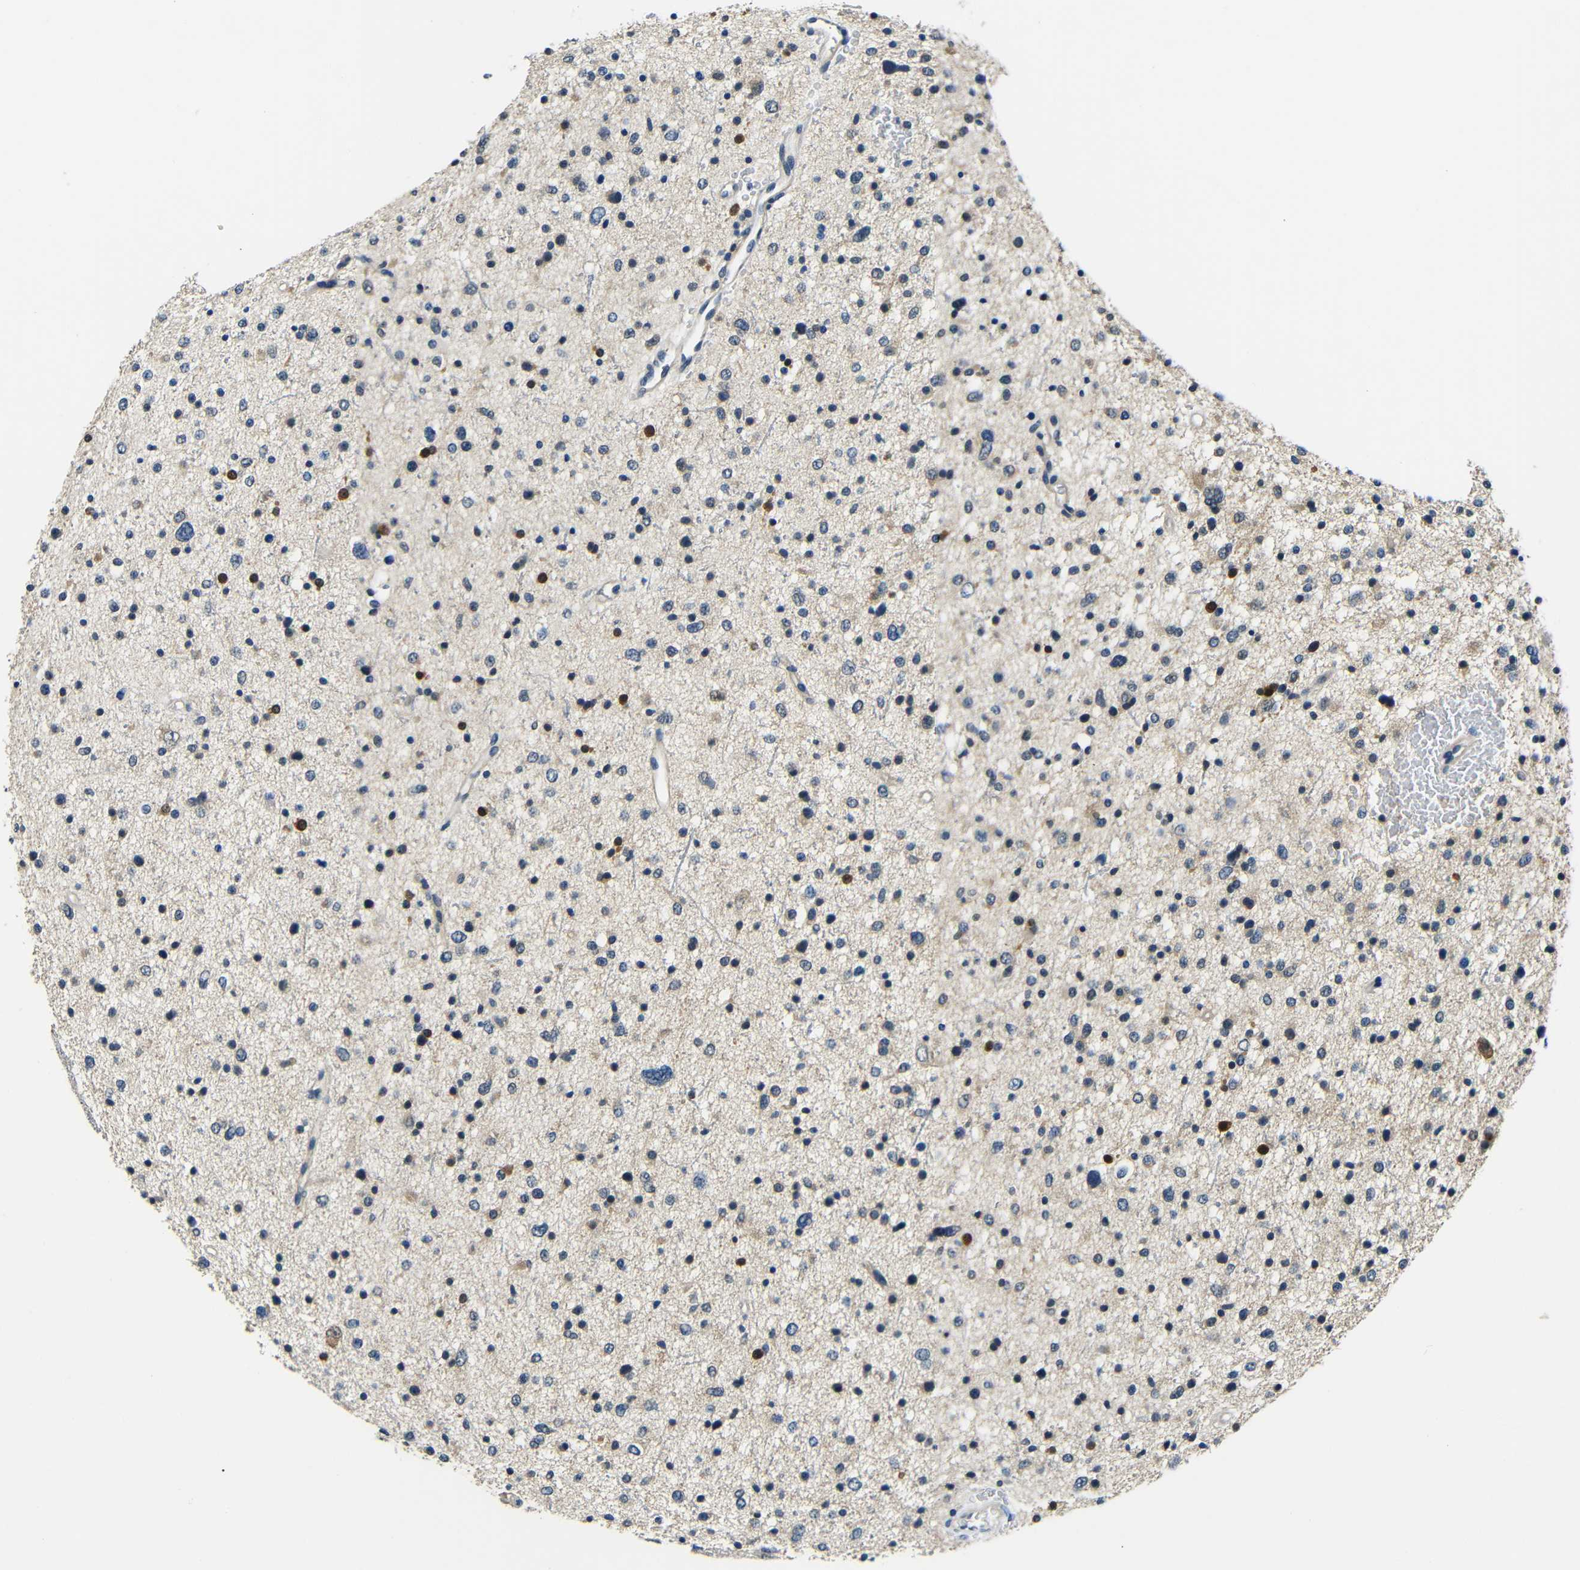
{"staining": {"intensity": "weak", "quantity": "<25%", "location": "cytoplasmic/membranous,nuclear"}, "tissue": "glioma", "cell_type": "Tumor cells", "image_type": "cancer", "snomed": [{"axis": "morphology", "description": "Glioma, malignant, Low grade"}, {"axis": "topography", "description": "Brain"}], "caption": "IHC of human low-grade glioma (malignant) exhibits no positivity in tumor cells.", "gene": "ADAP1", "patient": {"sex": "female", "age": 37}}